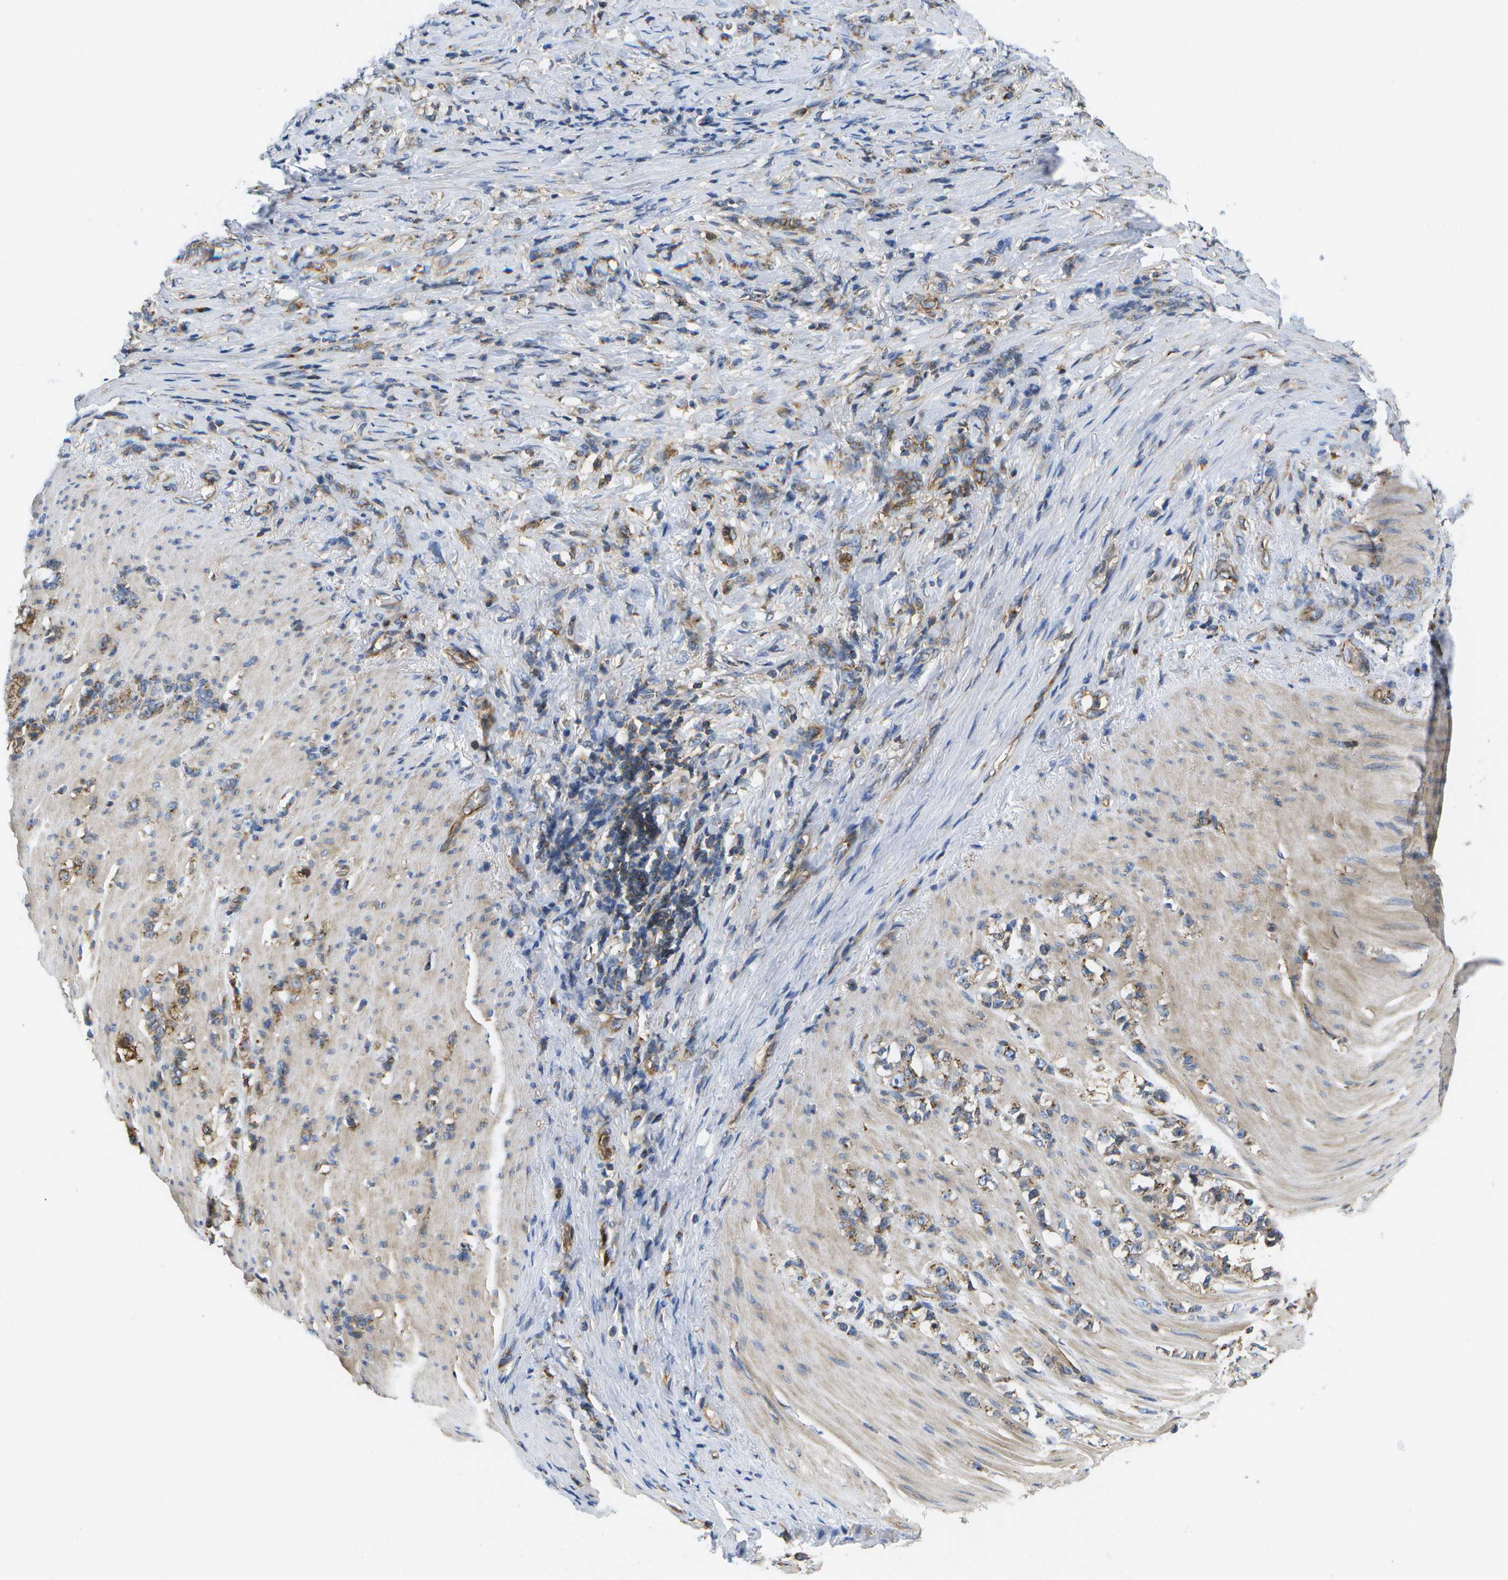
{"staining": {"intensity": "moderate", "quantity": ">75%", "location": "cytoplasmic/membranous"}, "tissue": "stomach cancer", "cell_type": "Tumor cells", "image_type": "cancer", "snomed": [{"axis": "morphology", "description": "Adenocarcinoma, NOS"}, {"axis": "topography", "description": "Stomach, lower"}], "caption": "A high-resolution photomicrograph shows immunohistochemistry staining of stomach cancer (adenocarcinoma), which reveals moderate cytoplasmic/membranous expression in approximately >75% of tumor cells. (Brightfield microscopy of DAB IHC at high magnification).", "gene": "BST2", "patient": {"sex": "male", "age": 88}}